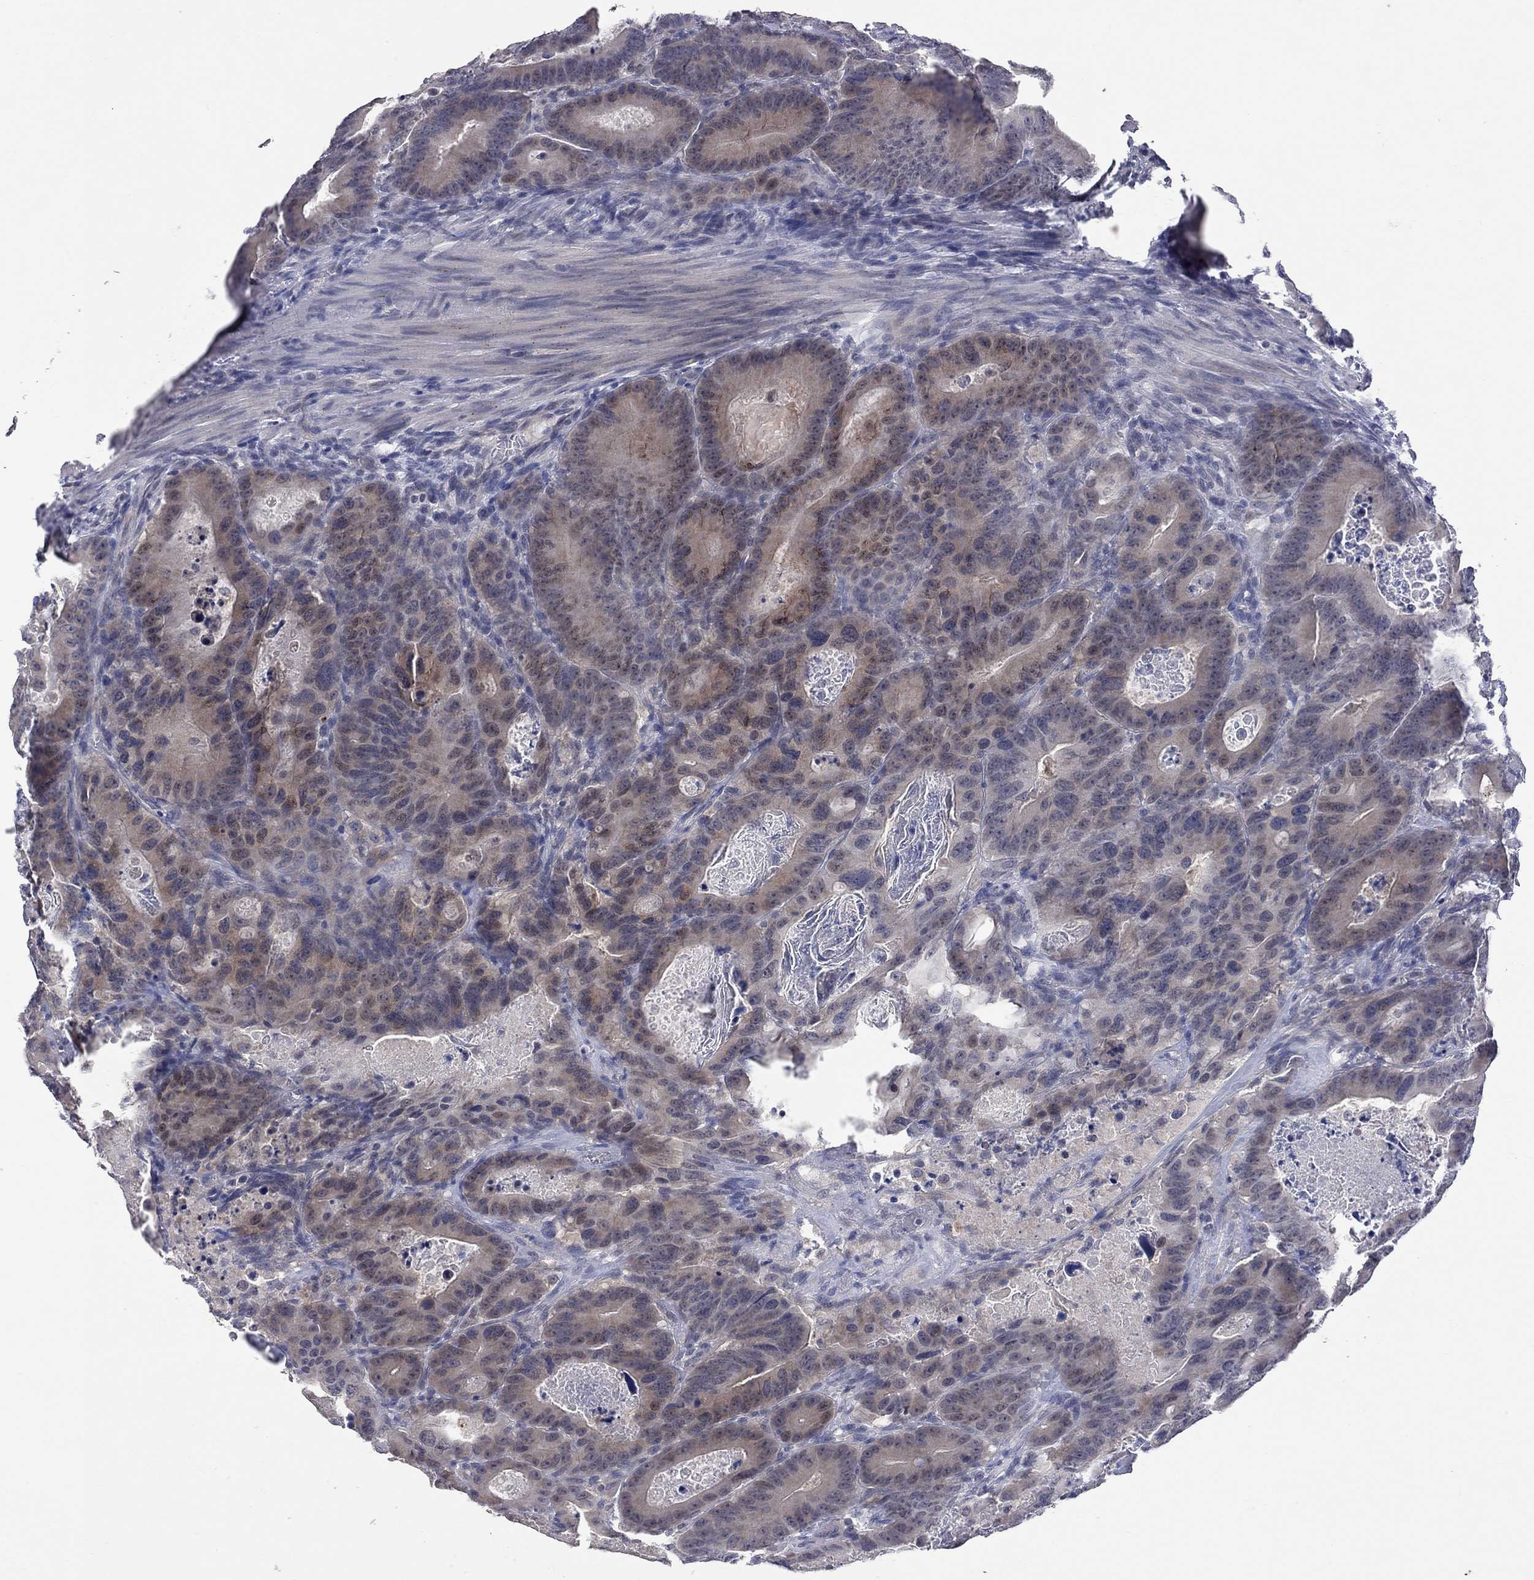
{"staining": {"intensity": "weak", "quantity": "25%-75%", "location": "cytoplasmic/membranous"}, "tissue": "colorectal cancer", "cell_type": "Tumor cells", "image_type": "cancer", "snomed": [{"axis": "morphology", "description": "Adenocarcinoma, NOS"}, {"axis": "topography", "description": "Rectum"}], "caption": "This micrograph shows IHC staining of colorectal cancer, with low weak cytoplasmic/membranous staining in approximately 25%-75% of tumor cells.", "gene": "FABP12", "patient": {"sex": "male", "age": 64}}